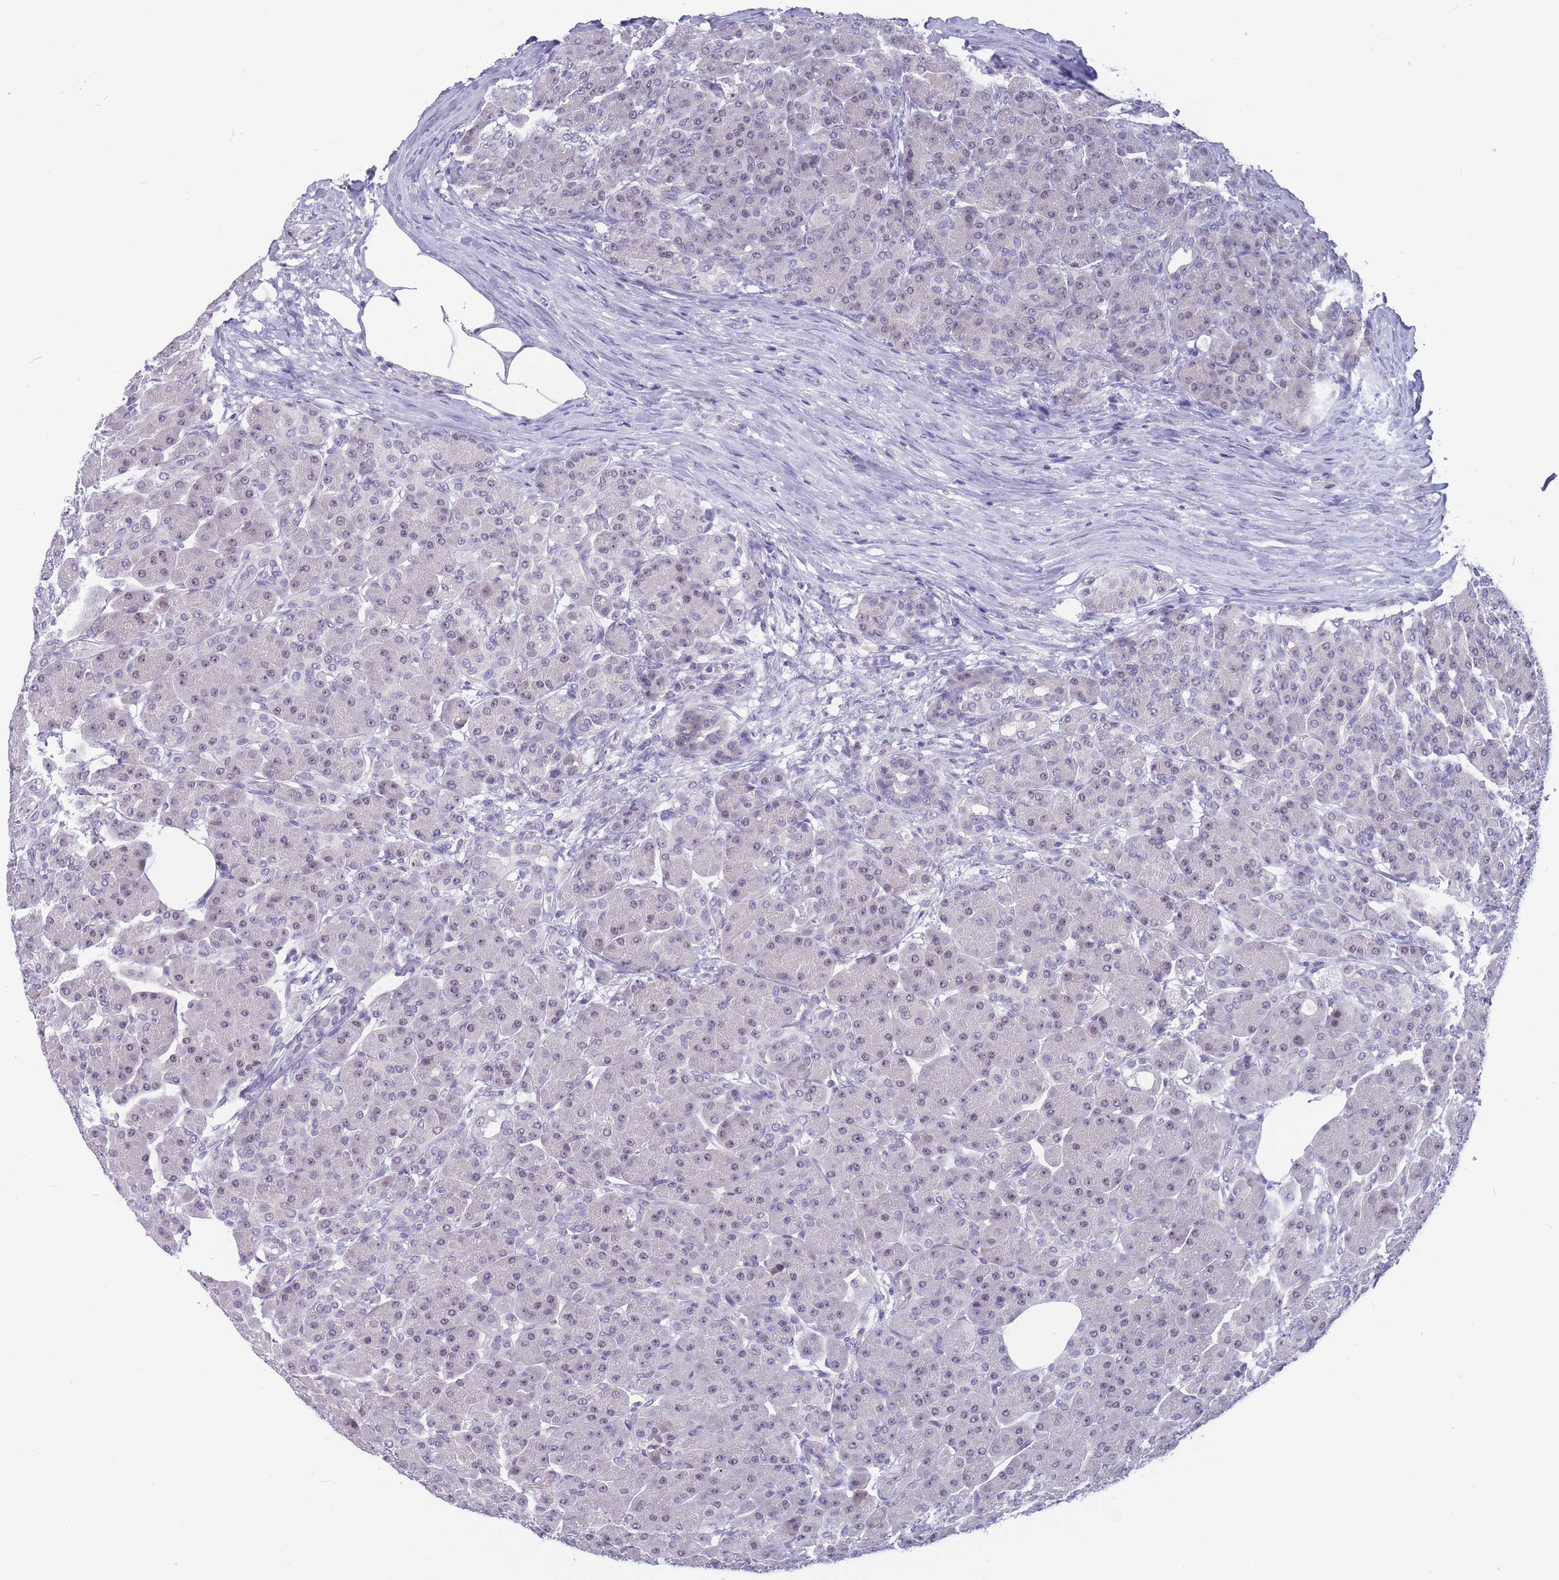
{"staining": {"intensity": "weak", "quantity": "25%-75%", "location": "nuclear"}, "tissue": "pancreas", "cell_type": "Exocrine glandular cells", "image_type": "normal", "snomed": [{"axis": "morphology", "description": "Normal tissue, NOS"}, {"axis": "topography", "description": "Pancreas"}], "caption": "Weak nuclear positivity is seen in about 25%-75% of exocrine glandular cells in benign pancreas. The staining is performed using DAB brown chromogen to label protein expression. The nuclei are counter-stained blue using hematoxylin.", "gene": "BOP1", "patient": {"sex": "male", "age": 63}}